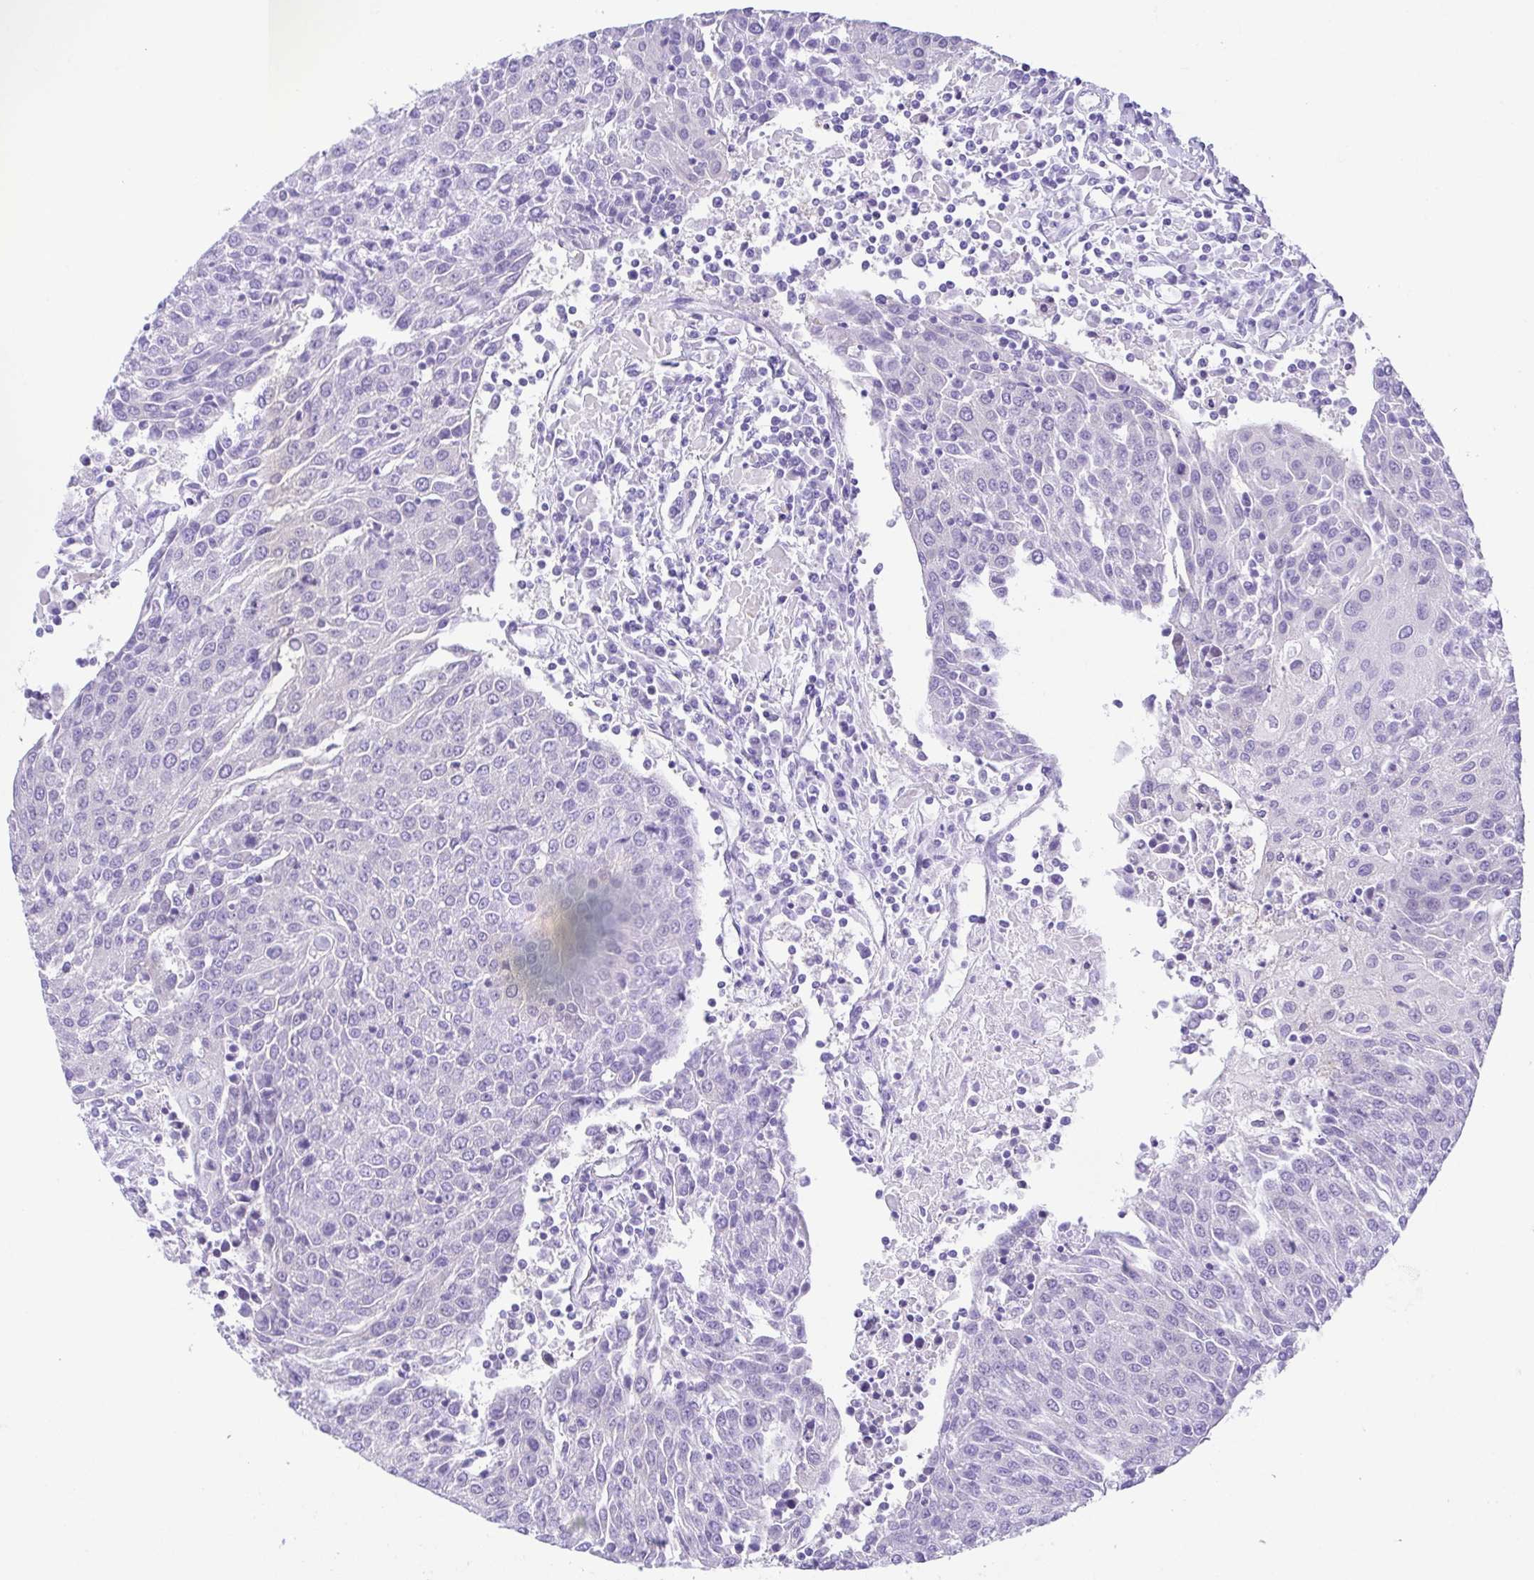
{"staining": {"intensity": "negative", "quantity": "none", "location": "none"}, "tissue": "urothelial cancer", "cell_type": "Tumor cells", "image_type": "cancer", "snomed": [{"axis": "morphology", "description": "Urothelial carcinoma, High grade"}, {"axis": "topography", "description": "Urinary bladder"}], "caption": "DAB immunohistochemical staining of human urothelial cancer reveals no significant positivity in tumor cells.", "gene": "LUZP4", "patient": {"sex": "female", "age": 85}}